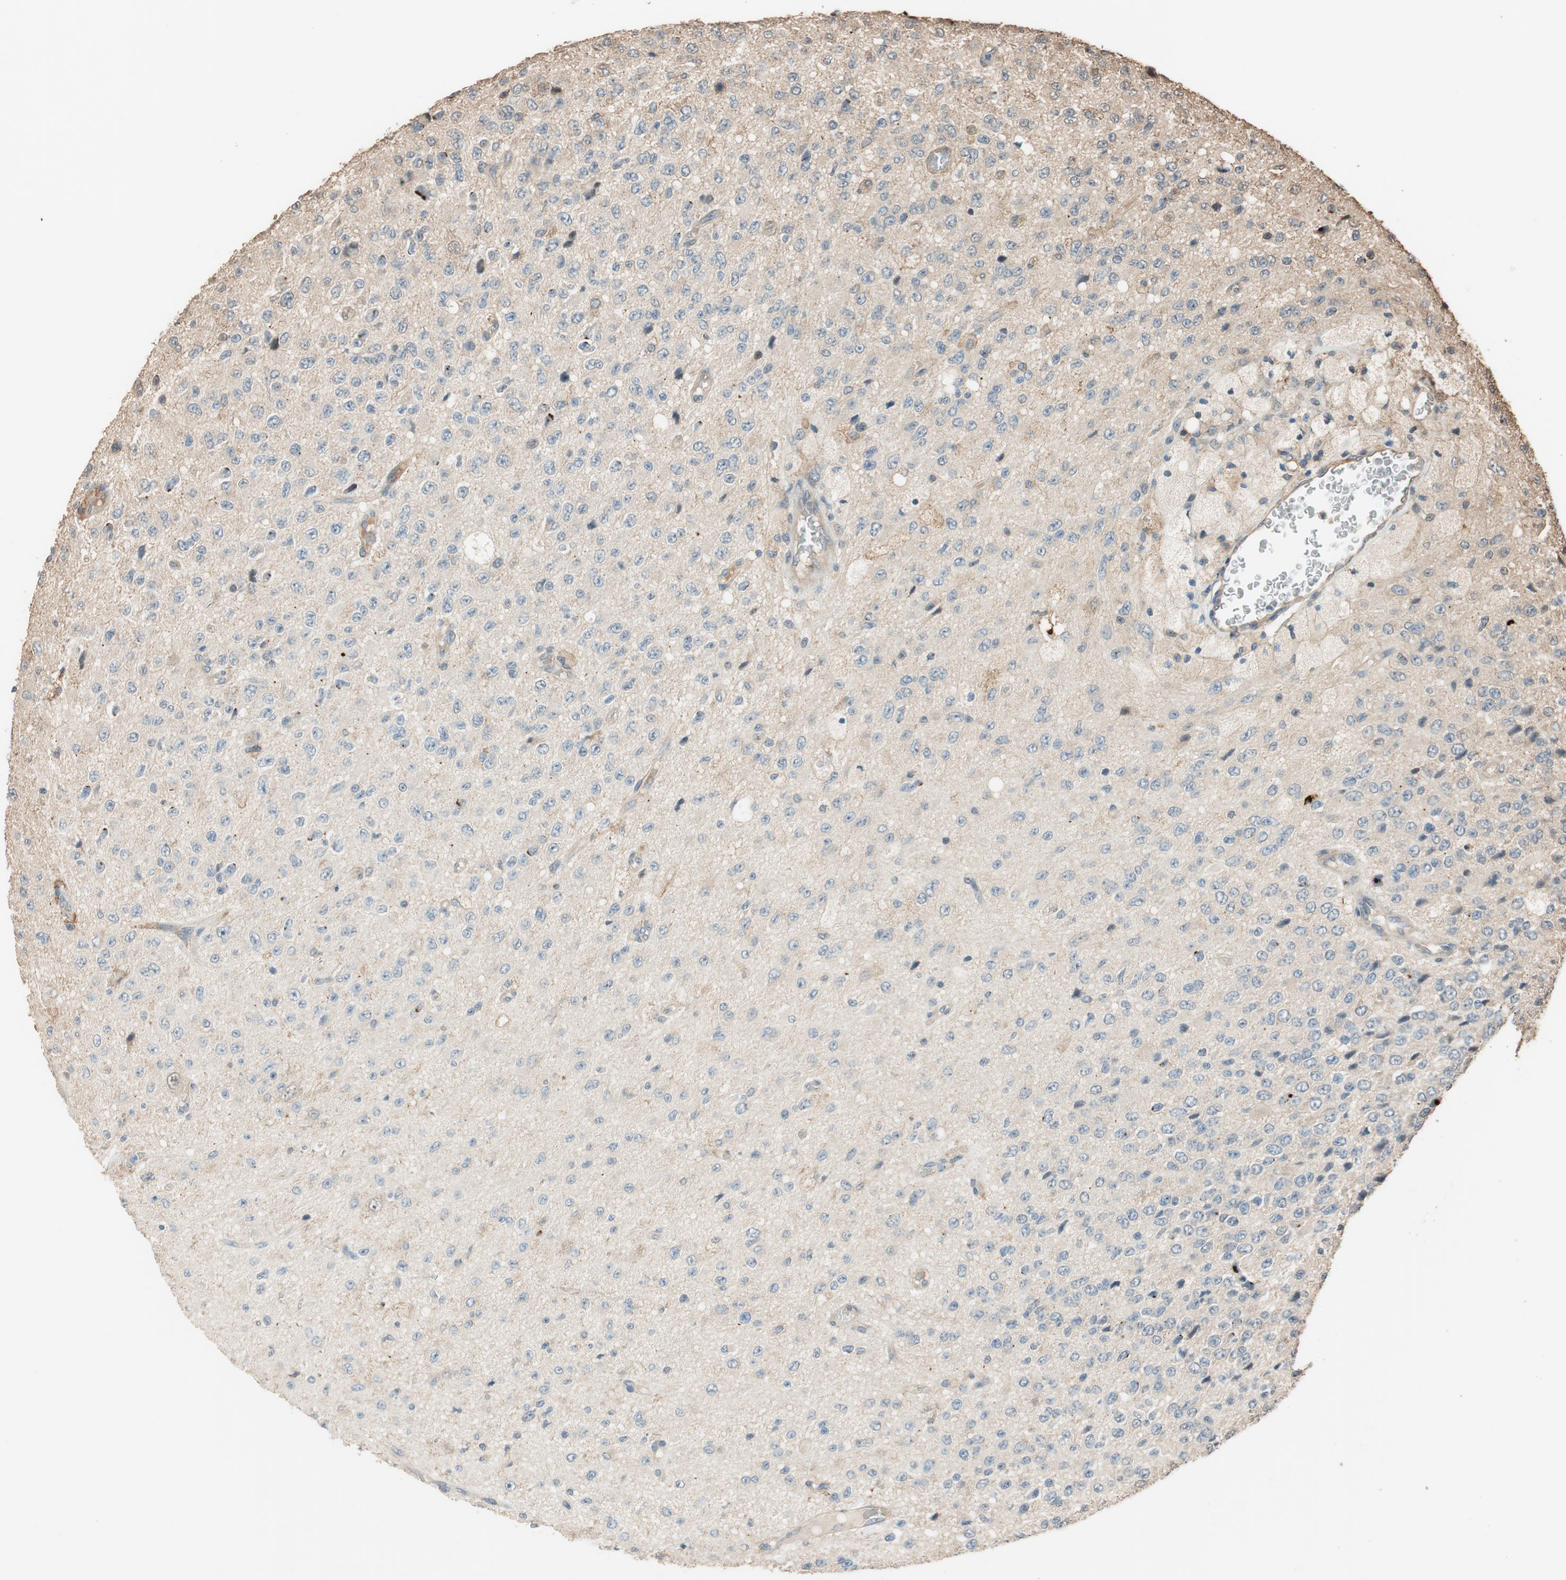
{"staining": {"intensity": "weak", "quantity": "<25%", "location": "cytoplasmic/membranous"}, "tissue": "glioma", "cell_type": "Tumor cells", "image_type": "cancer", "snomed": [{"axis": "morphology", "description": "Glioma, malignant, High grade"}, {"axis": "topography", "description": "pancreas cauda"}], "caption": "This is a histopathology image of IHC staining of glioma, which shows no staining in tumor cells. Nuclei are stained in blue.", "gene": "MST1R", "patient": {"sex": "male", "age": 60}}